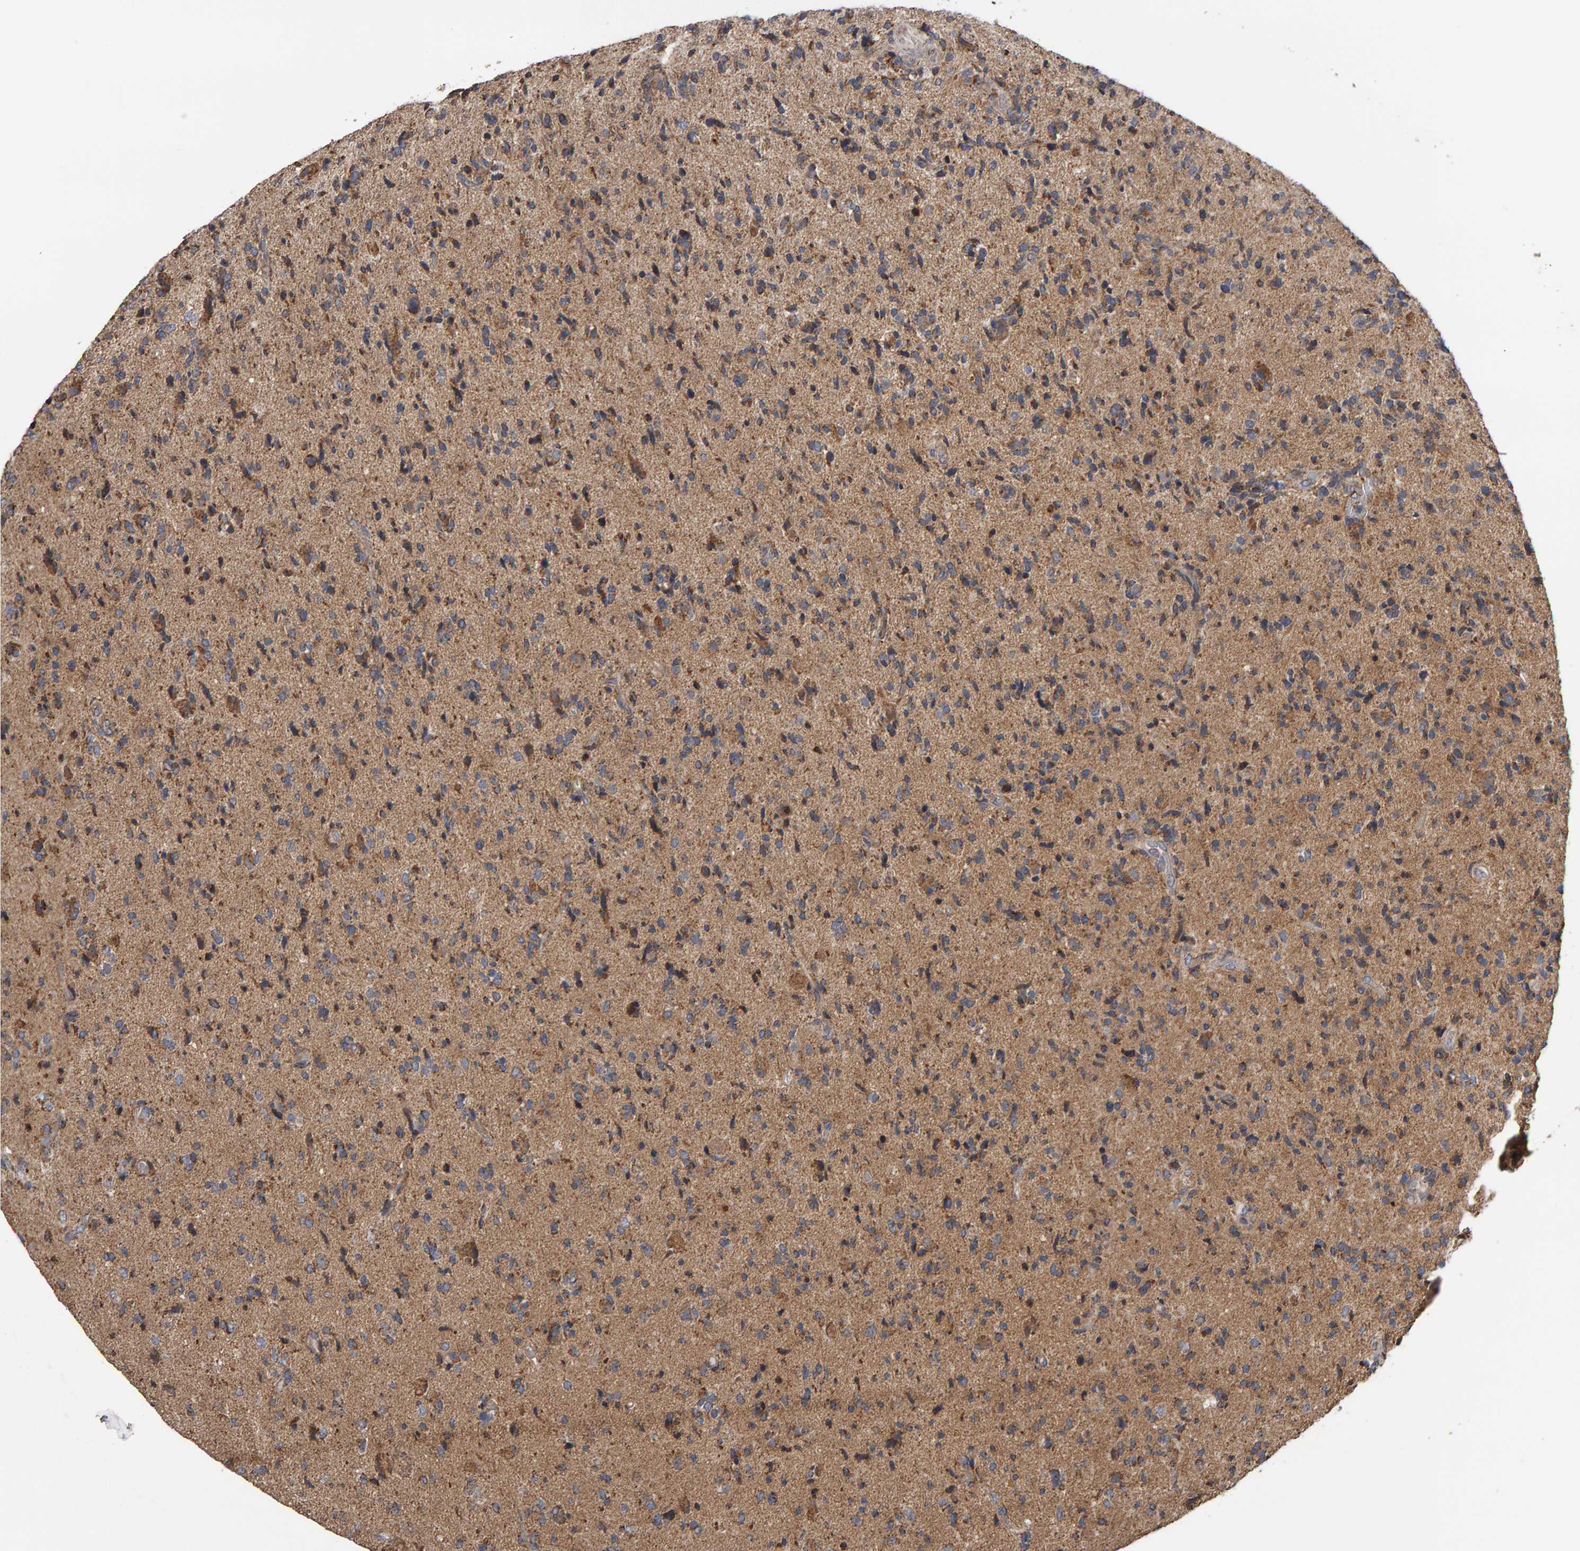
{"staining": {"intensity": "weak", "quantity": ">75%", "location": "cytoplasmic/membranous"}, "tissue": "glioma", "cell_type": "Tumor cells", "image_type": "cancer", "snomed": [{"axis": "morphology", "description": "Glioma, malignant, High grade"}, {"axis": "topography", "description": "Brain"}], "caption": "High-grade glioma (malignant) stained with IHC shows weak cytoplasmic/membranous staining in approximately >75% of tumor cells.", "gene": "TOM1L1", "patient": {"sex": "male", "age": 72}}